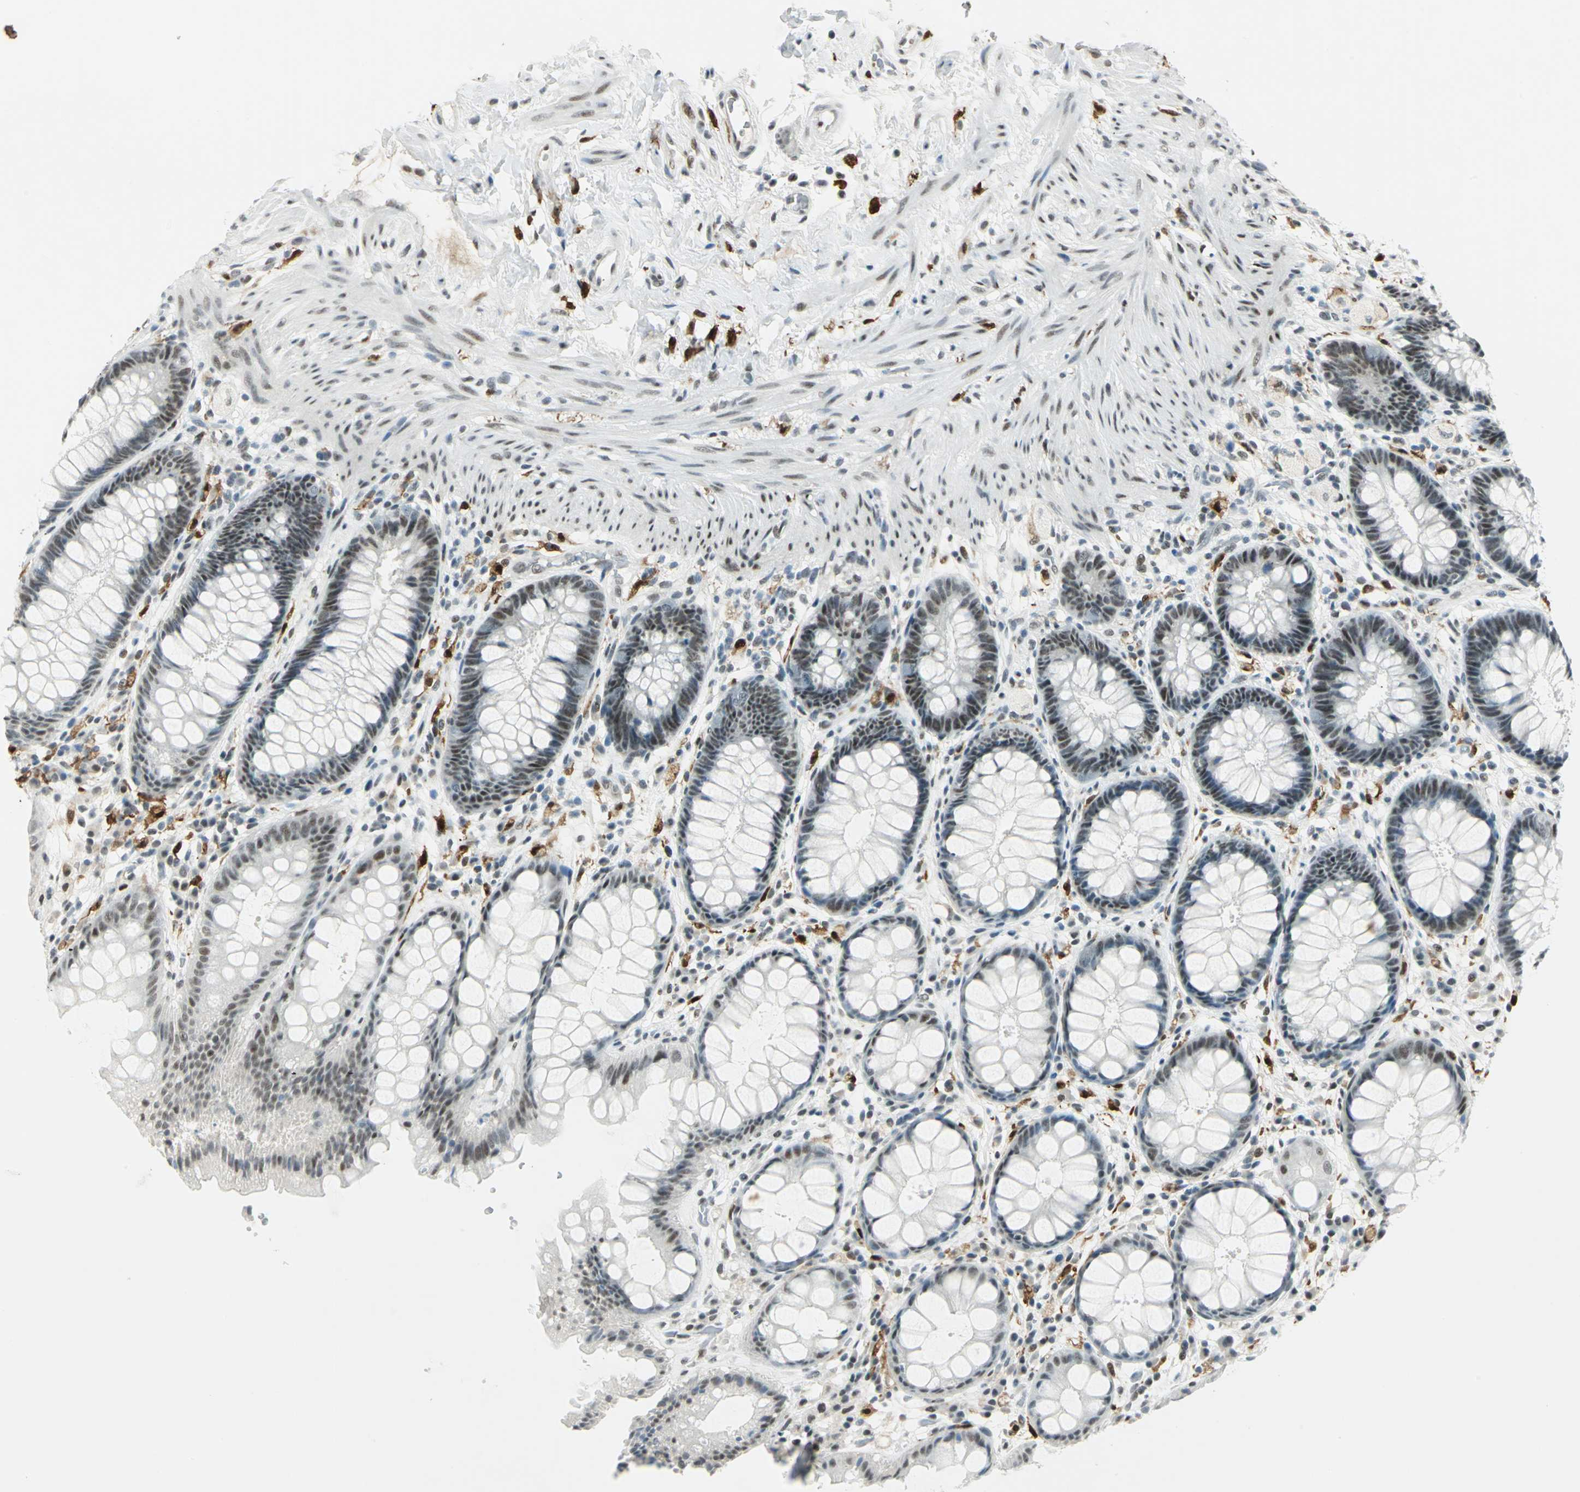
{"staining": {"intensity": "moderate", "quantity": "<25%", "location": "nuclear"}, "tissue": "rectum", "cell_type": "Glandular cells", "image_type": "normal", "snomed": [{"axis": "morphology", "description": "Normal tissue, NOS"}, {"axis": "topography", "description": "Rectum"}], "caption": "Immunohistochemical staining of normal rectum displays <25% levels of moderate nuclear protein expression in about <25% of glandular cells.", "gene": "MTMR10", "patient": {"sex": "female", "age": 46}}